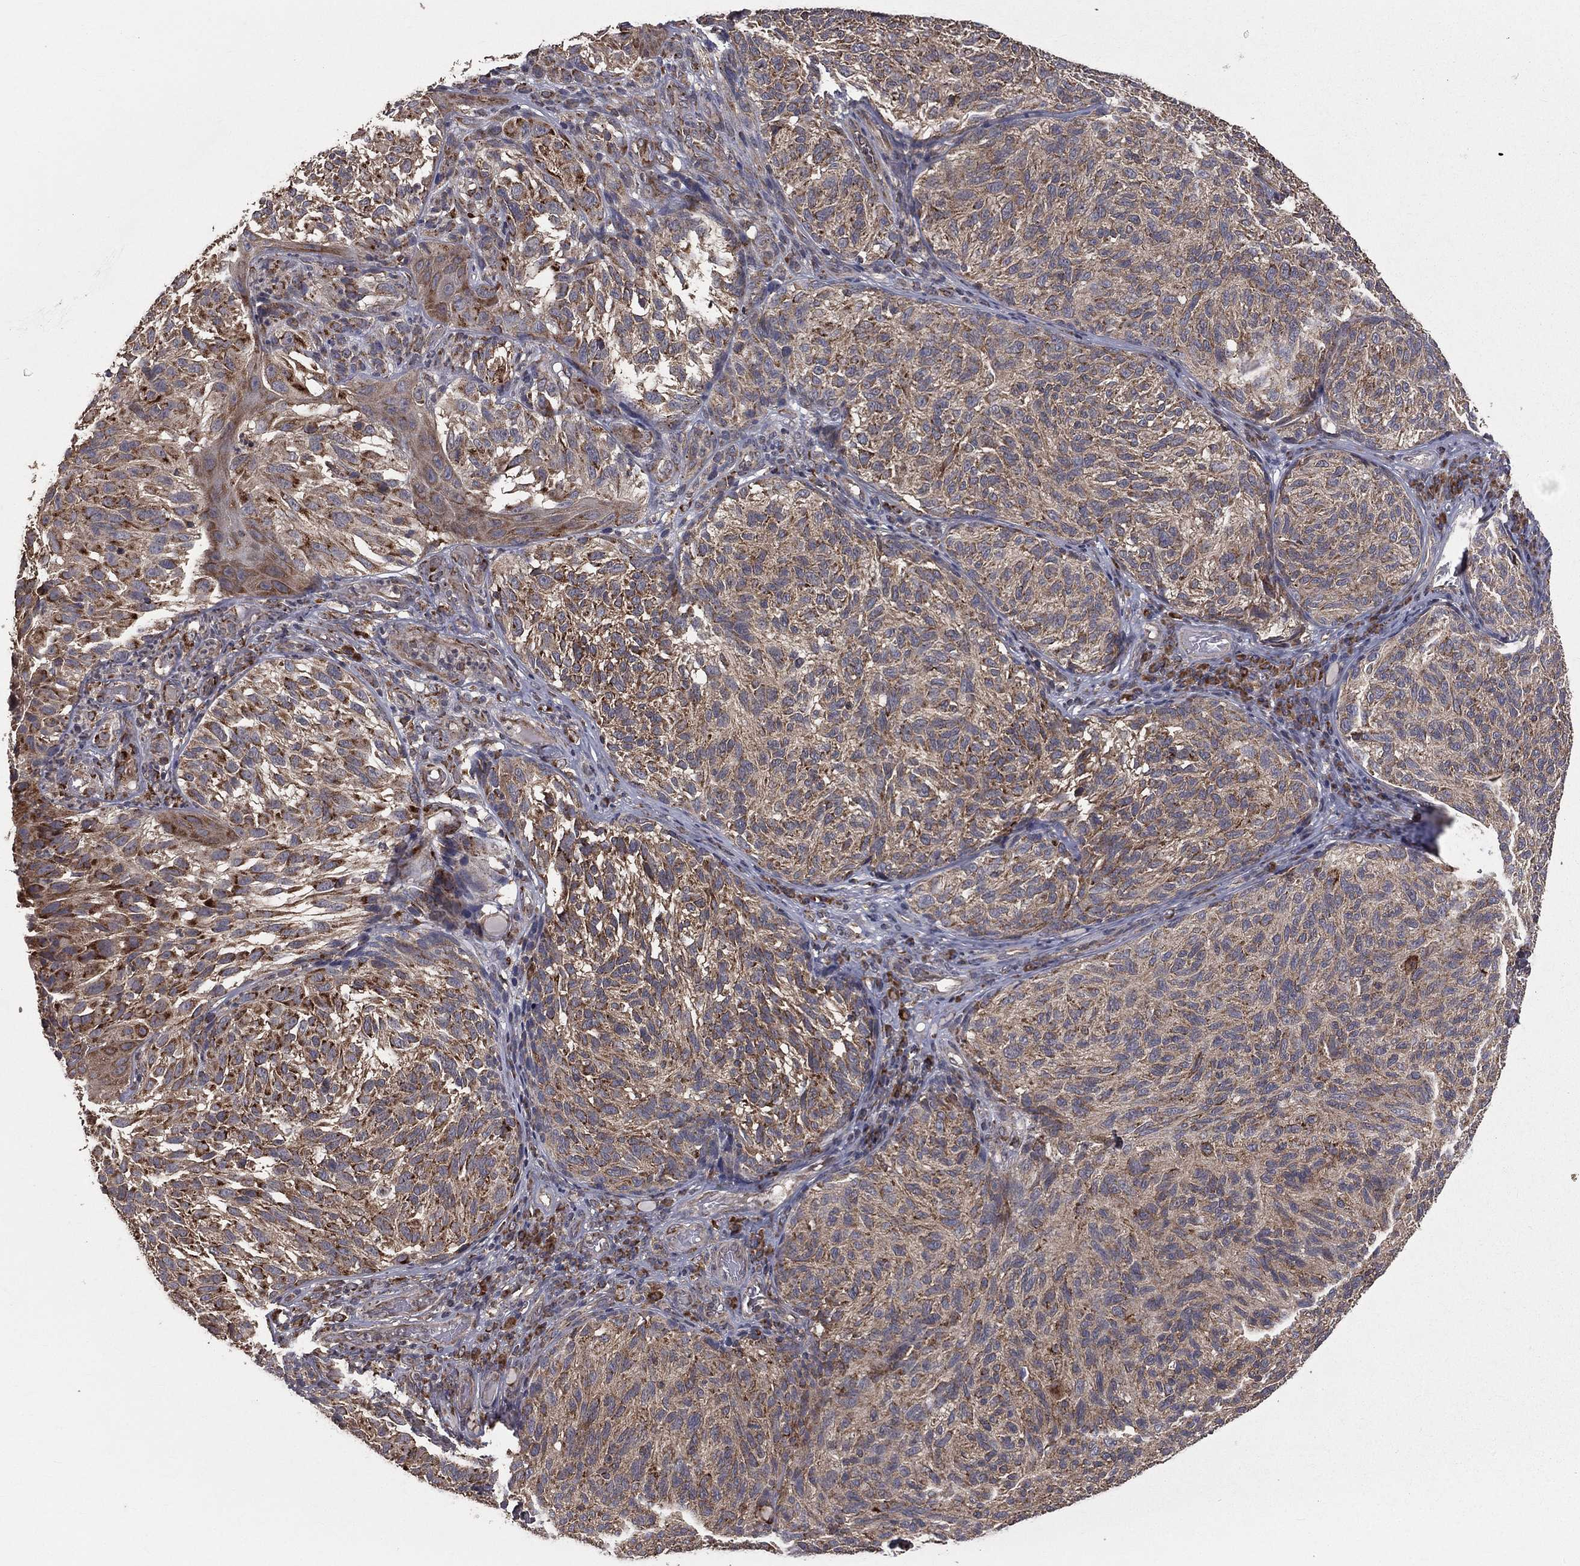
{"staining": {"intensity": "moderate", "quantity": "25%-75%", "location": "cytoplasmic/membranous"}, "tissue": "melanoma", "cell_type": "Tumor cells", "image_type": "cancer", "snomed": [{"axis": "morphology", "description": "Malignant melanoma, NOS"}, {"axis": "topography", "description": "Skin"}], "caption": "Melanoma stained with a brown dye displays moderate cytoplasmic/membranous positive staining in approximately 25%-75% of tumor cells.", "gene": "OLFML1", "patient": {"sex": "female", "age": 73}}